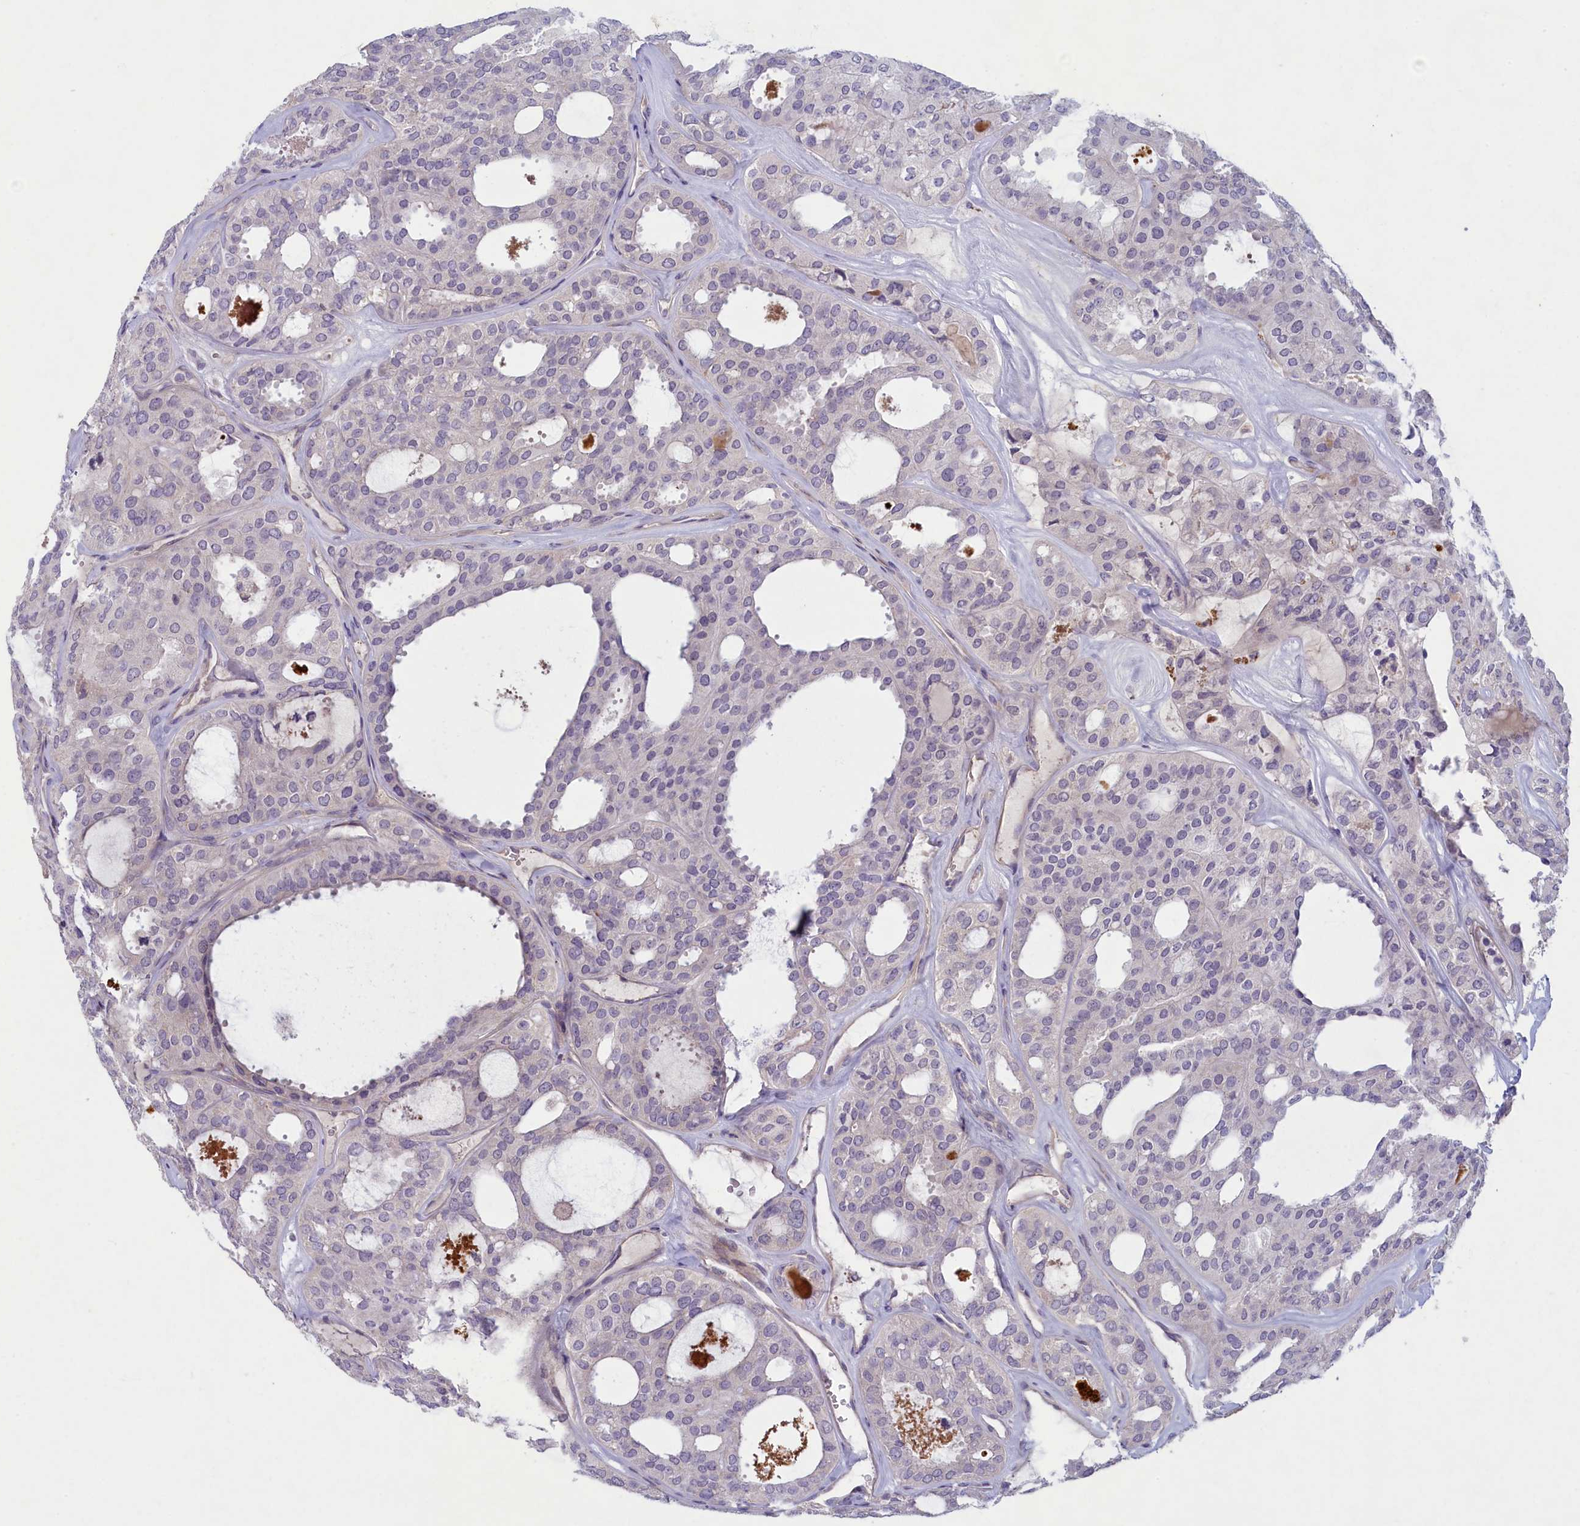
{"staining": {"intensity": "negative", "quantity": "none", "location": "none"}, "tissue": "thyroid cancer", "cell_type": "Tumor cells", "image_type": "cancer", "snomed": [{"axis": "morphology", "description": "Follicular adenoma carcinoma, NOS"}, {"axis": "topography", "description": "Thyroid gland"}], "caption": "Tumor cells show no significant protein staining in thyroid follicular adenoma carcinoma. (DAB (3,3'-diaminobenzidine) immunohistochemistry (IHC) with hematoxylin counter stain).", "gene": "PLEKHG6", "patient": {"sex": "male", "age": 75}}